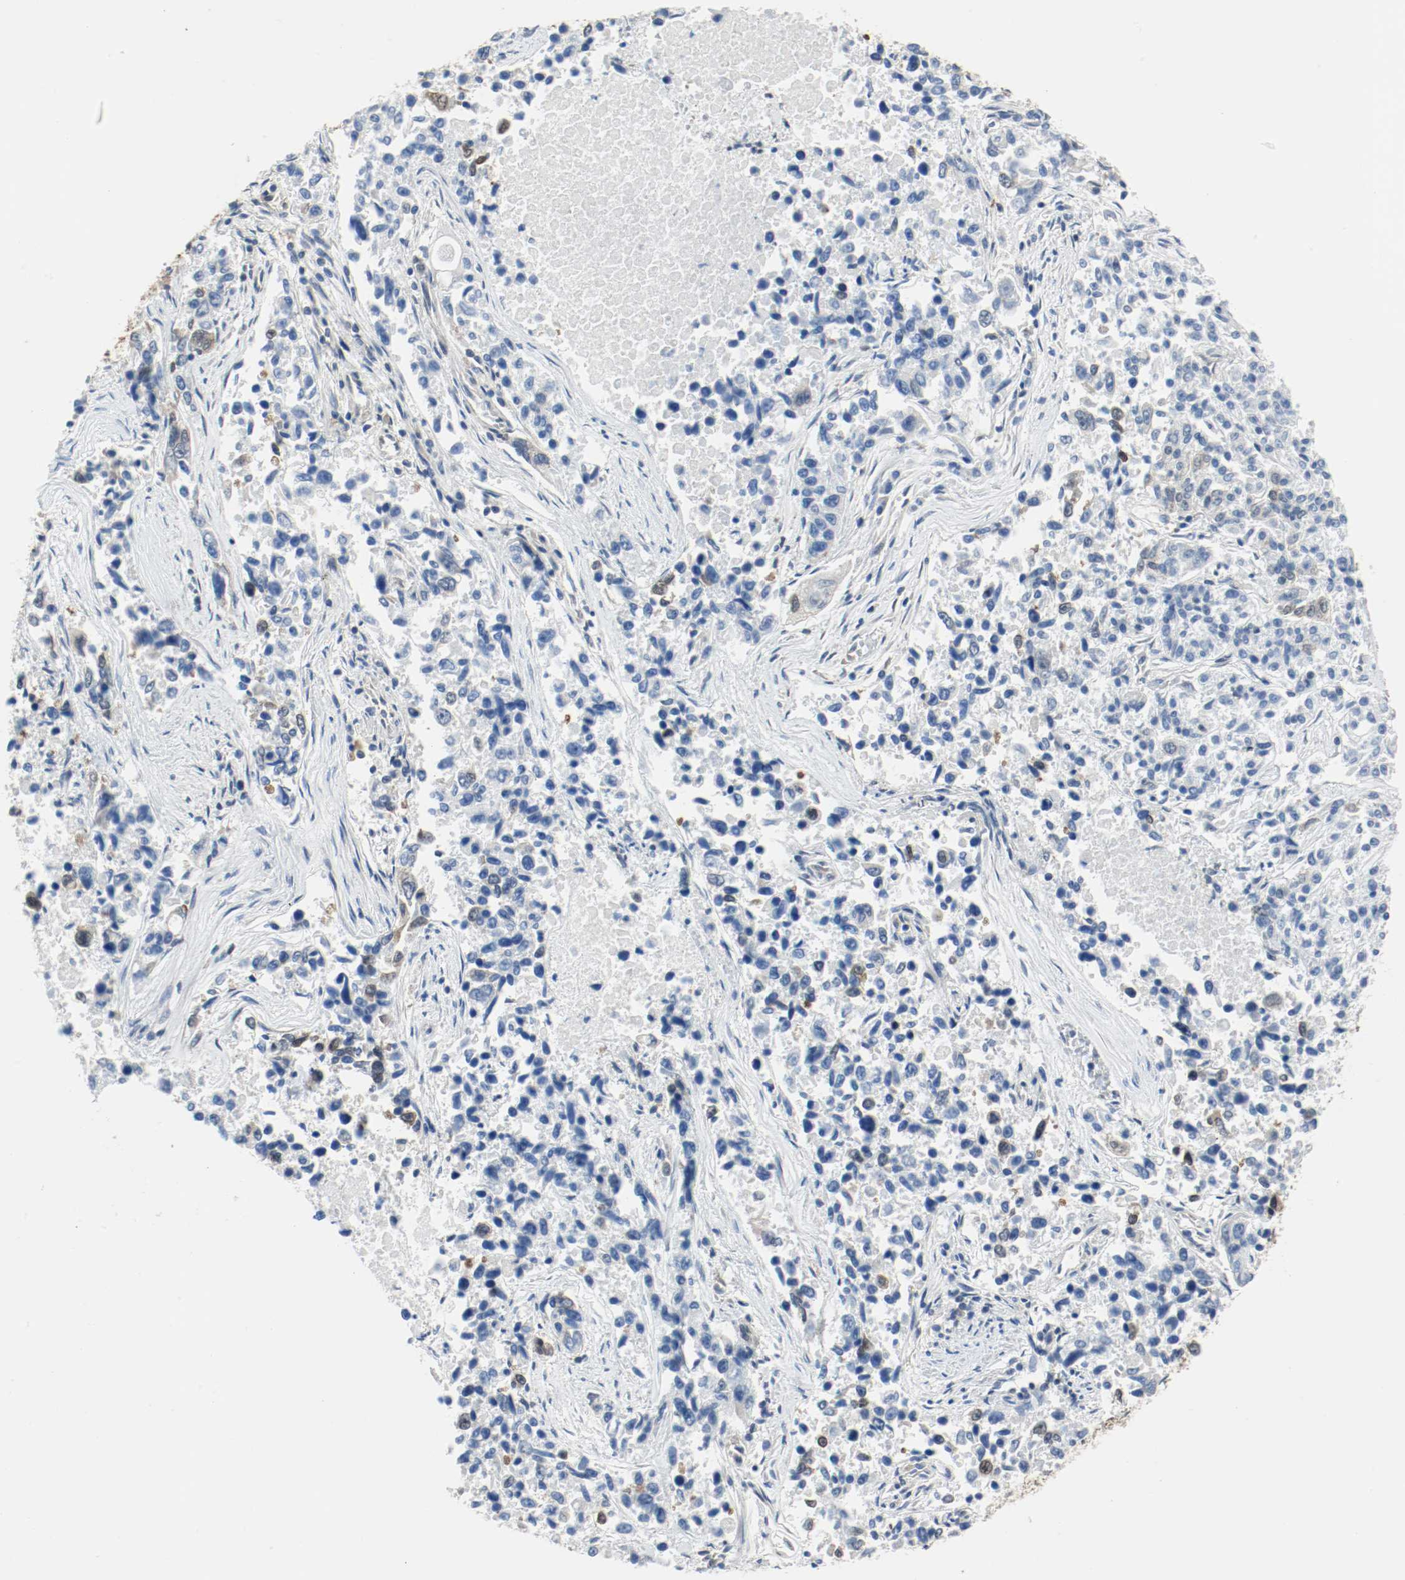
{"staining": {"intensity": "weak", "quantity": "<25%", "location": "cytoplasmic/membranous,nuclear"}, "tissue": "lung cancer", "cell_type": "Tumor cells", "image_type": "cancer", "snomed": [{"axis": "morphology", "description": "Adenocarcinoma, NOS"}, {"axis": "topography", "description": "Lung"}], "caption": "High magnification brightfield microscopy of adenocarcinoma (lung) stained with DAB (brown) and counterstained with hematoxylin (blue): tumor cells show no significant positivity.", "gene": "PPME1", "patient": {"sex": "male", "age": 84}}